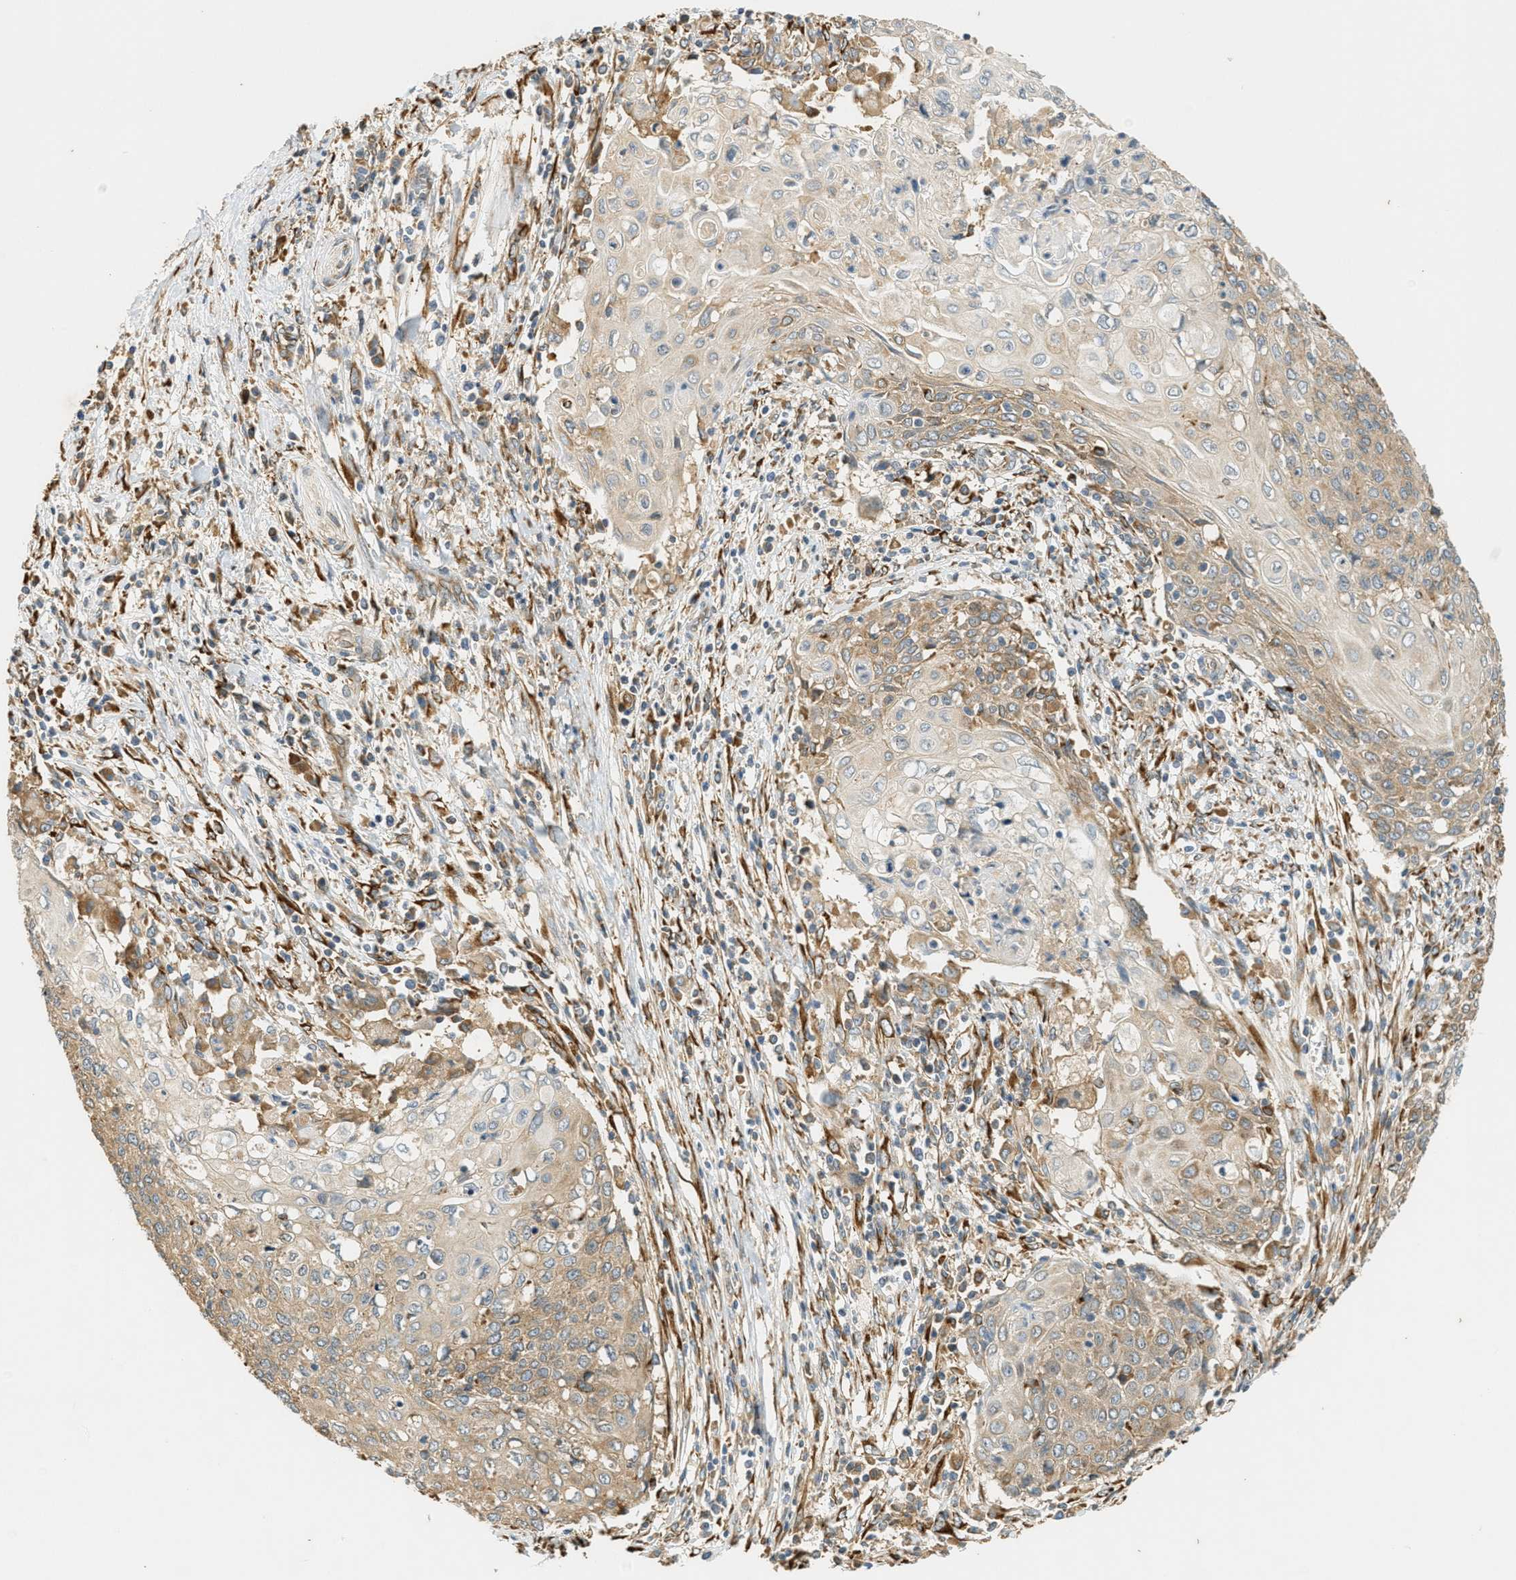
{"staining": {"intensity": "moderate", "quantity": ">75%", "location": "cytoplasmic/membranous"}, "tissue": "cervical cancer", "cell_type": "Tumor cells", "image_type": "cancer", "snomed": [{"axis": "morphology", "description": "Squamous cell carcinoma, NOS"}, {"axis": "topography", "description": "Cervix"}], "caption": "An immunohistochemistry micrograph of tumor tissue is shown. Protein staining in brown highlights moderate cytoplasmic/membranous positivity in squamous cell carcinoma (cervical) within tumor cells. (Stains: DAB in brown, nuclei in blue, Microscopy: brightfield microscopy at high magnification).", "gene": "PDK1", "patient": {"sex": "female", "age": 39}}